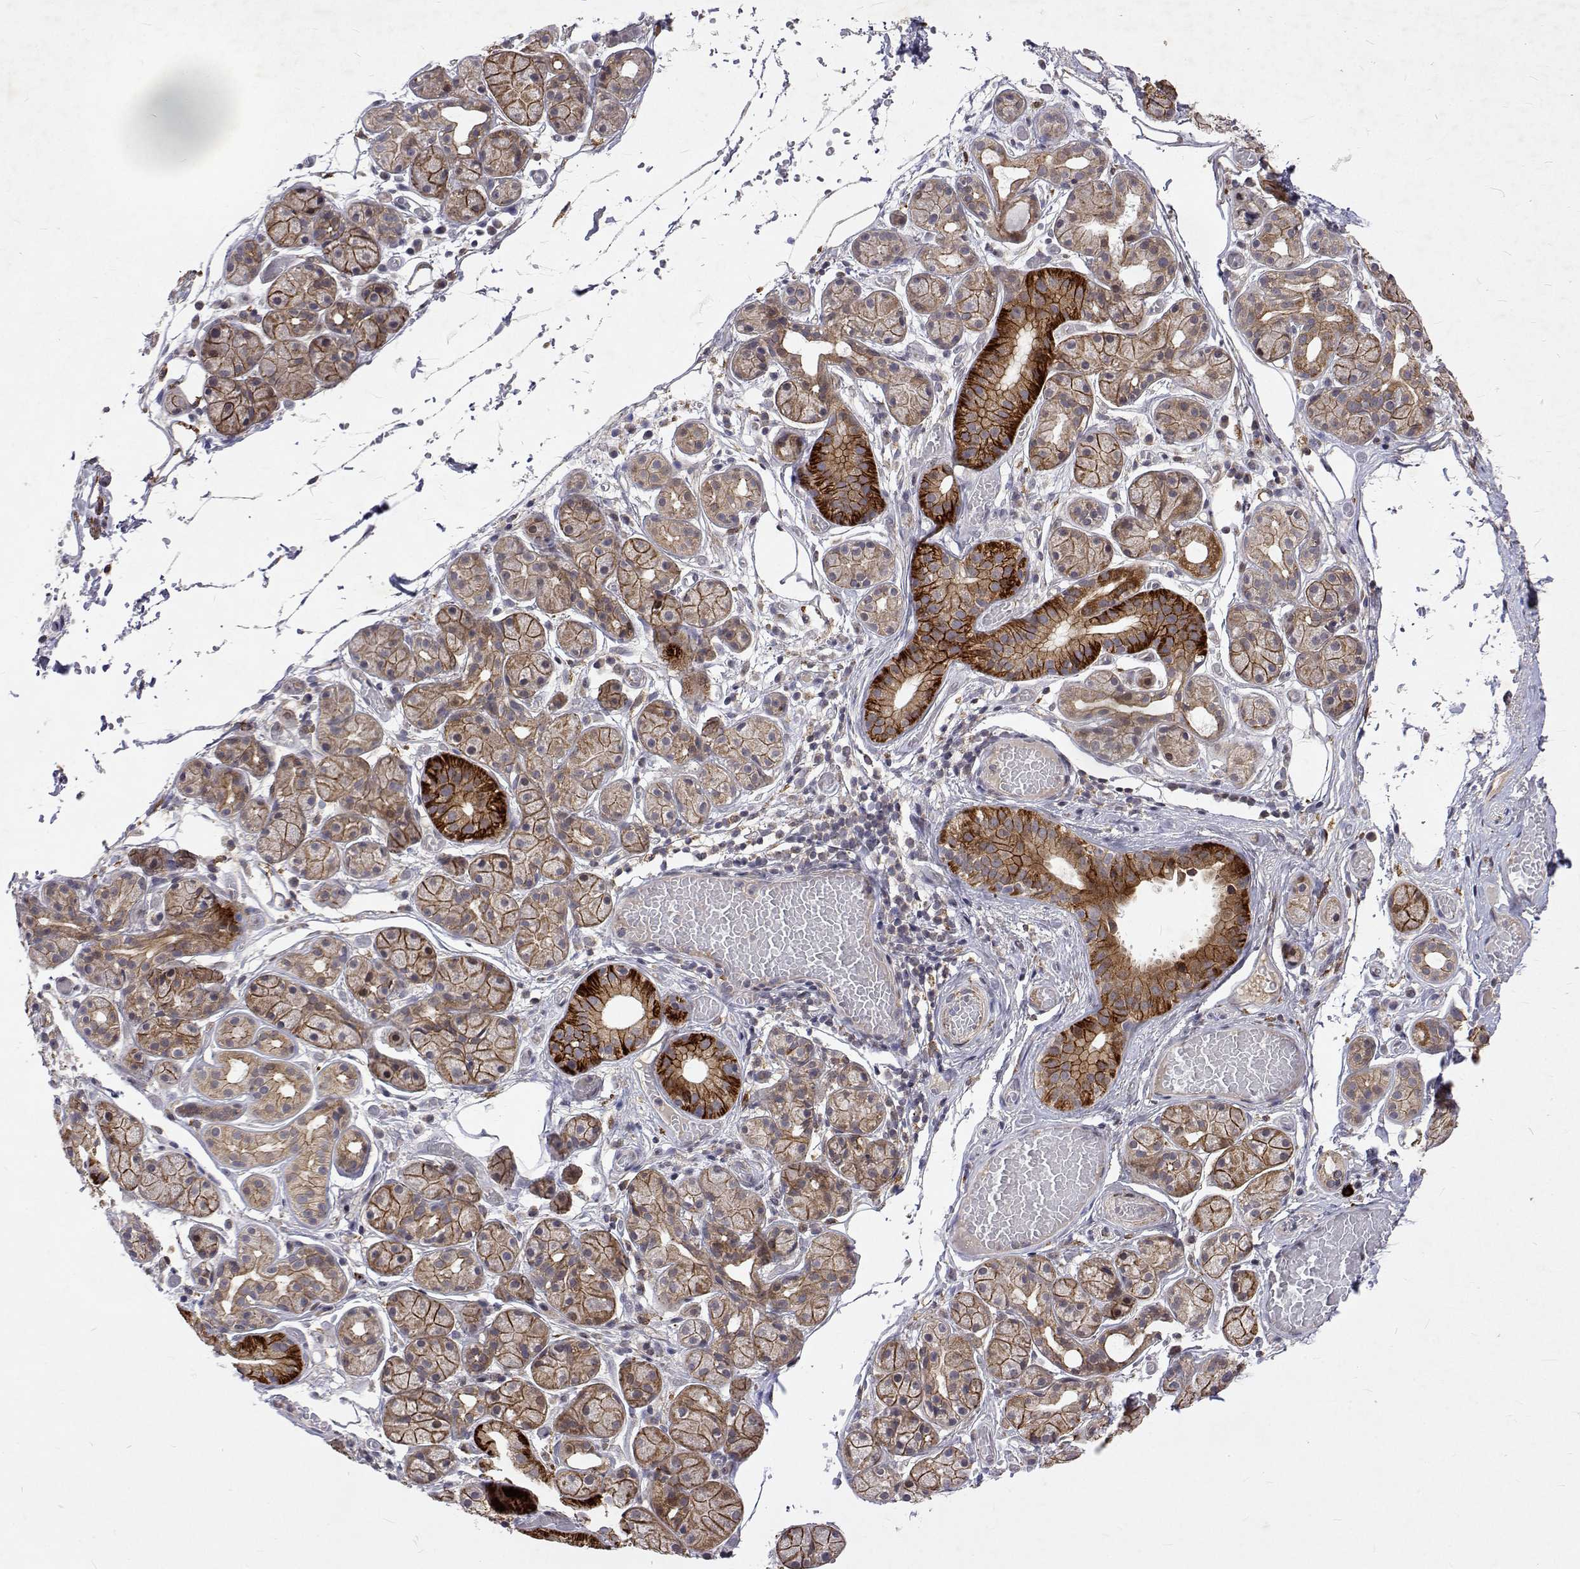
{"staining": {"intensity": "strong", "quantity": "25%-75%", "location": "cytoplasmic/membranous"}, "tissue": "salivary gland", "cell_type": "Glandular cells", "image_type": "normal", "snomed": [{"axis": "morphology", "description": "Normal tissue, NOS"}, {"axis": "topography", "description": "Salivary gland"}, {"axis": "topography", "description": "Peripheral nerve tissue"}], "caption": "Brown immunohistochemical staining in benign human salivary gland demonstrates strong cytoplasmic/membranous staining in approximately 25%-75% of glandular cells.", "gene": "ALKBH8", "patient": {"sex": "male", "age": 71}}